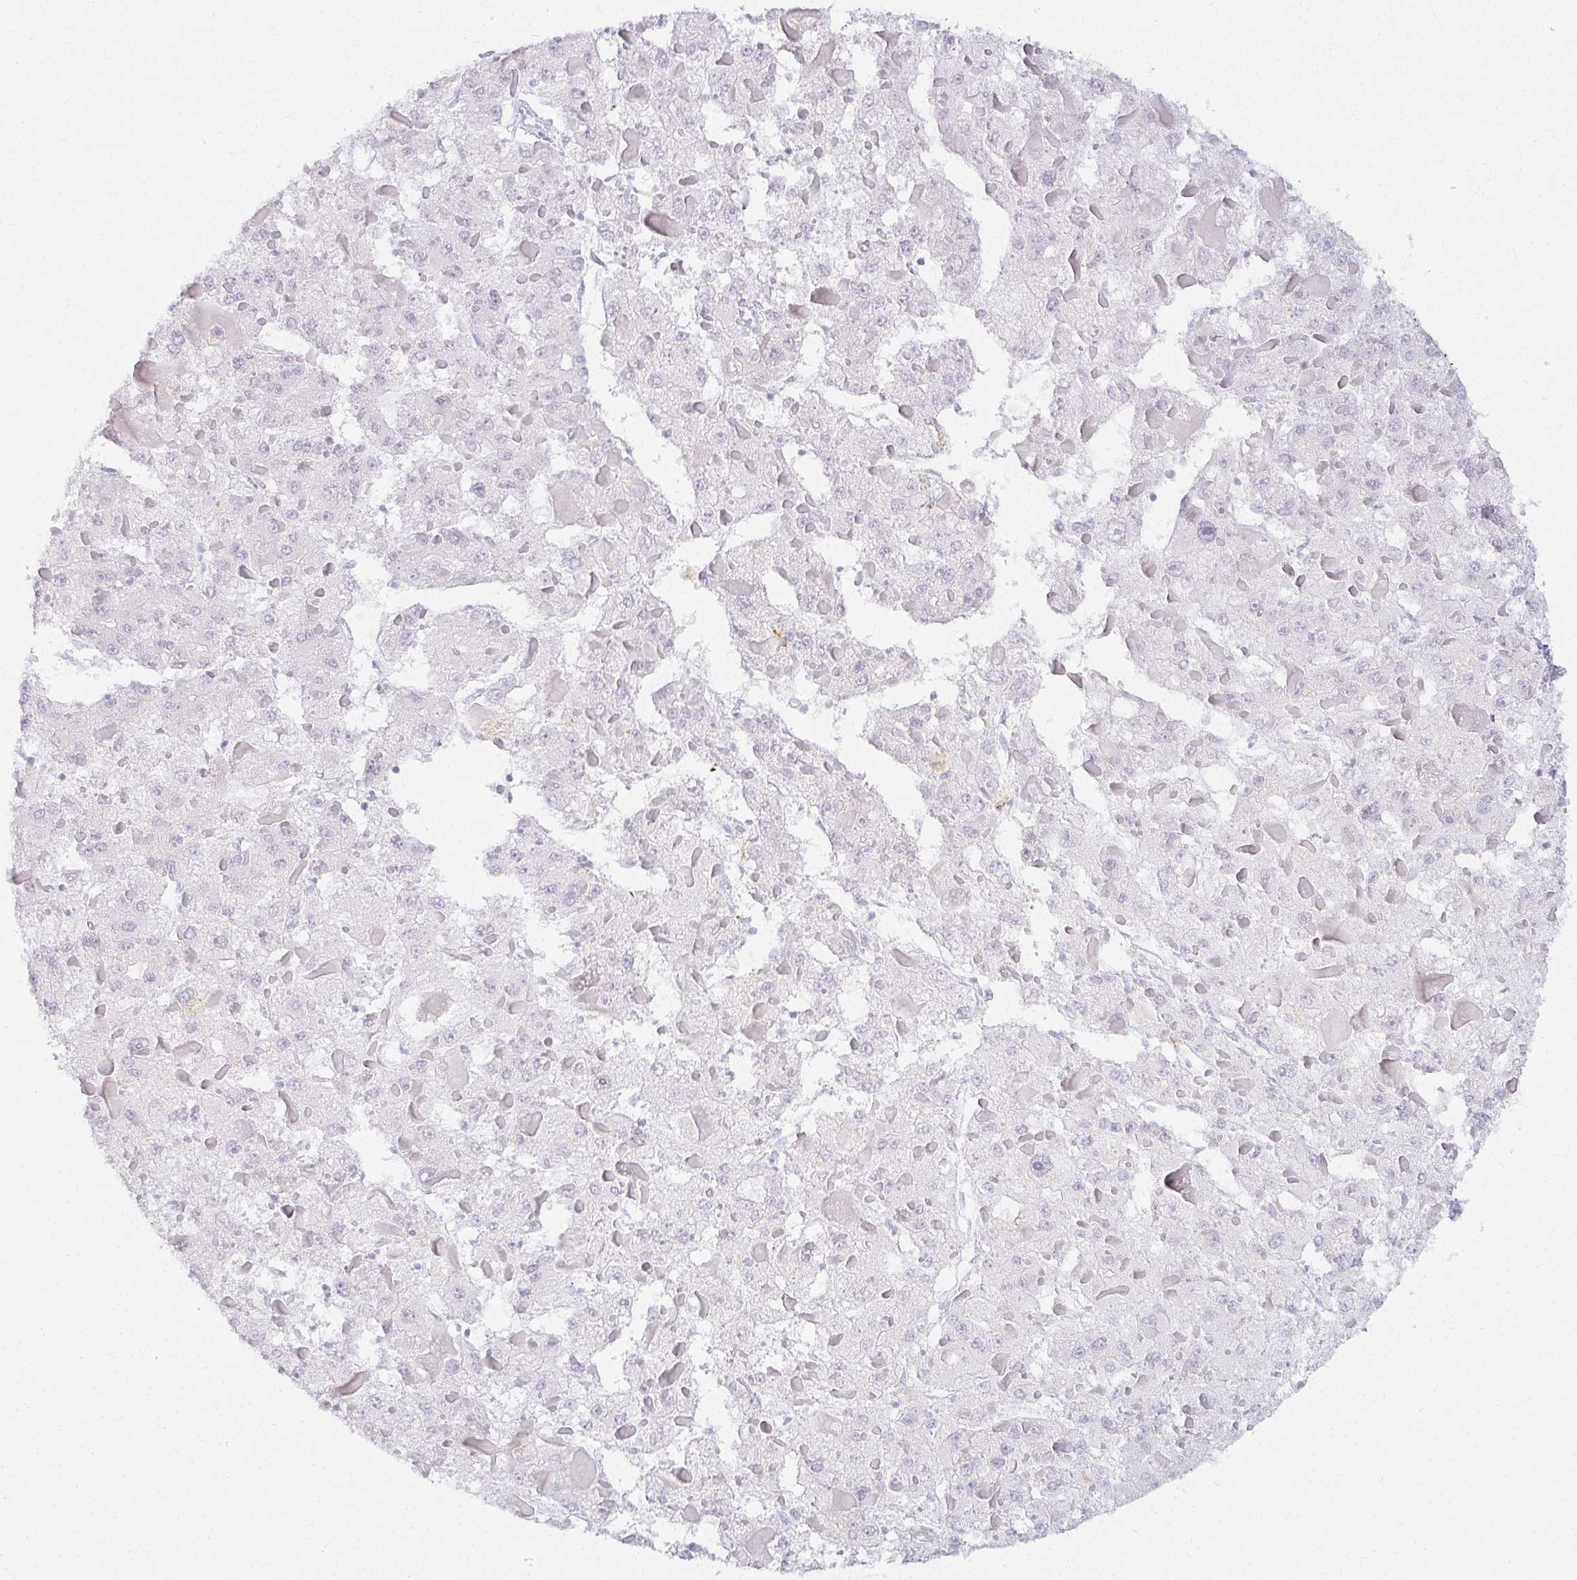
{"staining": {"intensity": "negative", "quantity": "none", "location": "none"}, "tissue": "liver cancer", "cell_type": "Tumor cells", "image_type": "cancer", "snomed": [{"axis": "morphology", "description": "Carcinoma, Hepatocellular, NOS"}, {"axis": "topography", "description": "Liver"}], "caption": "Liver hepatocellular carcinoma was stained to show a protein in brown. There is no significant positivity in tumor cells. (Stains: DAB IHC with hematoxylin counter stain, Microscopy: brightfield microscopy at high magnification).", "gene": "ACAN", "patient": {"sex": "female", "age": 73}}